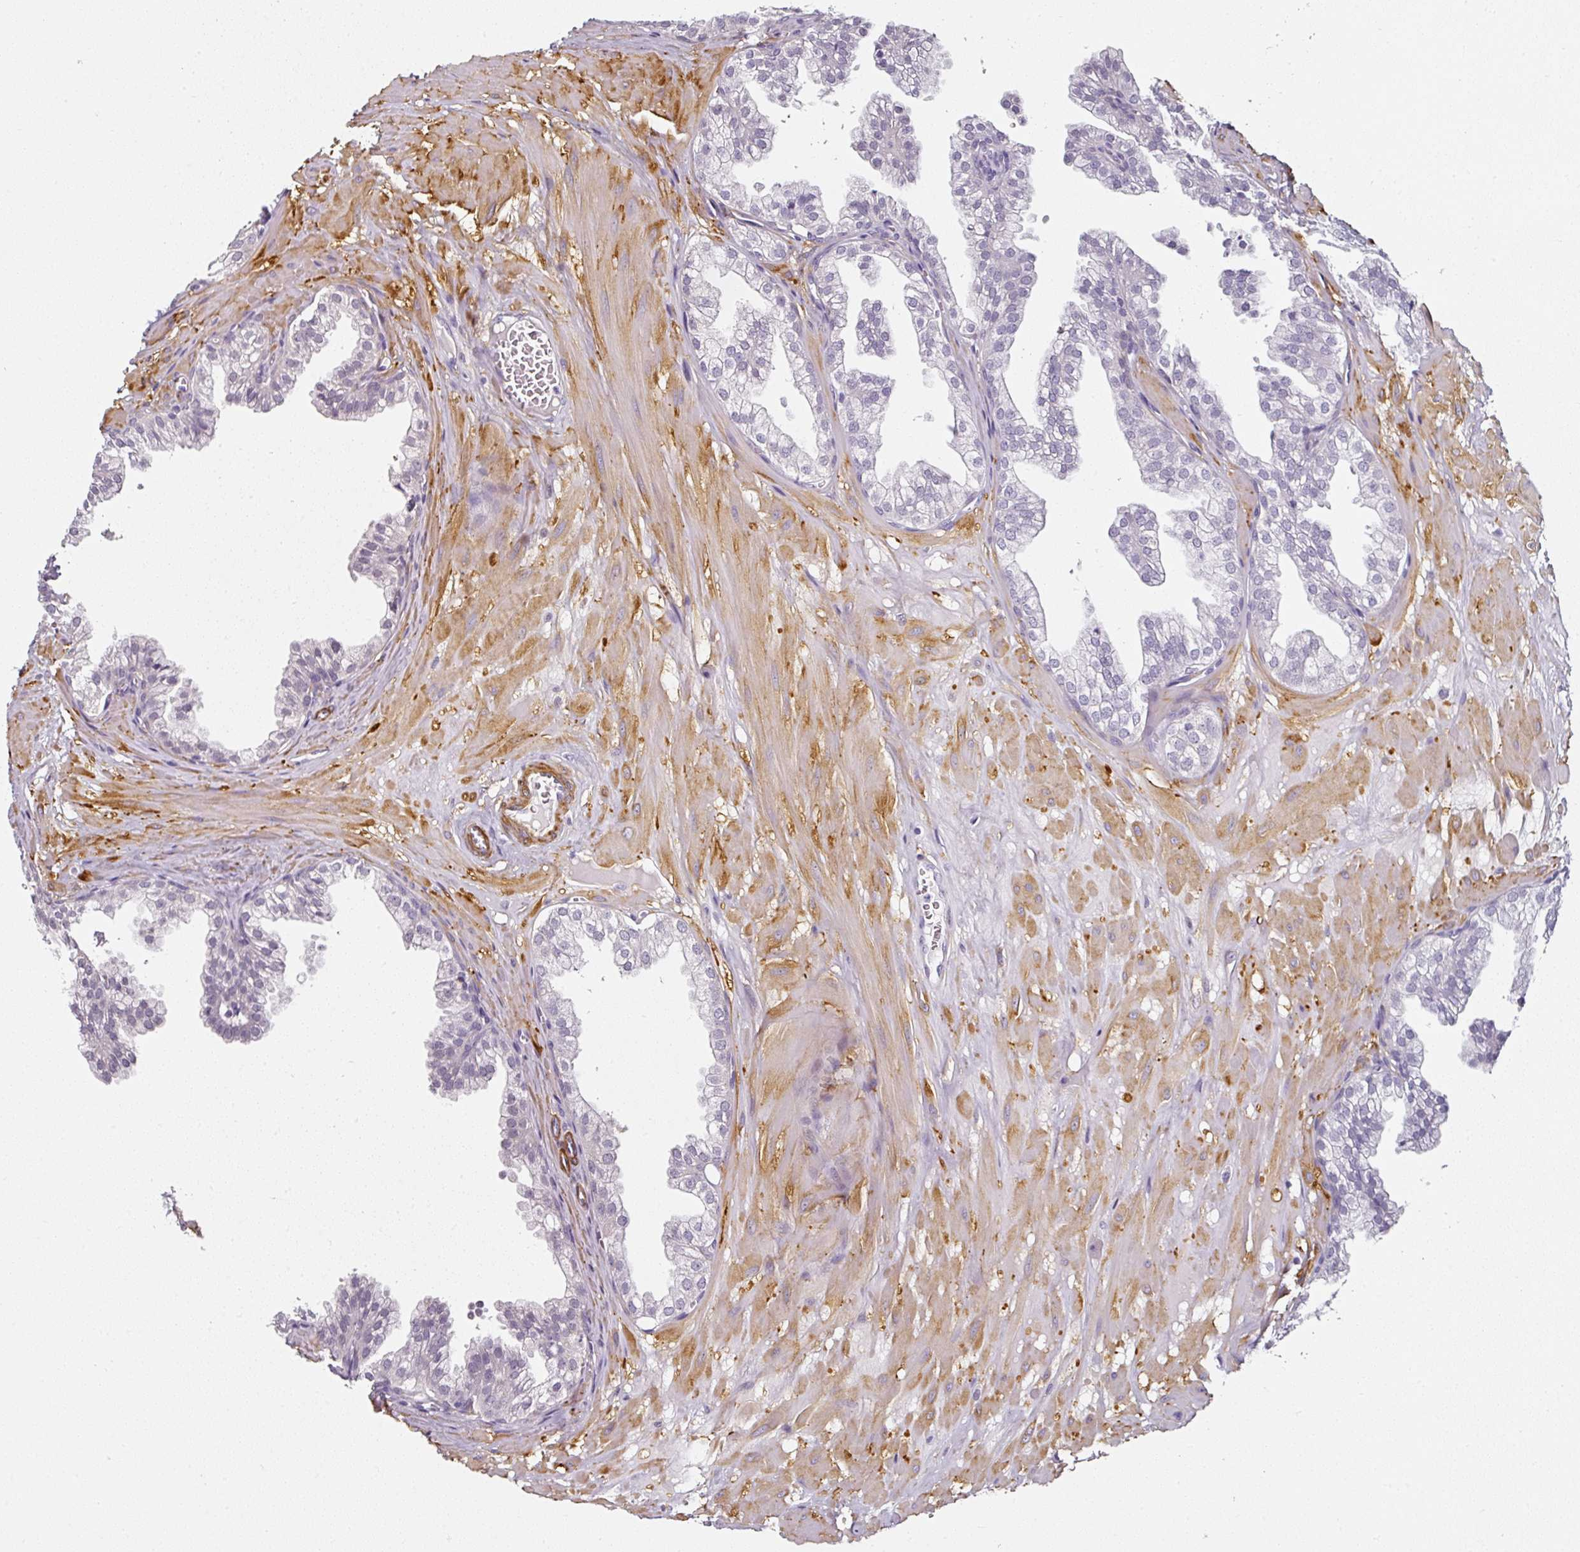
{"staining": {"intensity": "negative", "quantity": "none", "location": "none"}, "tissue": "prostate", "cell_type": "Glandular cells", "image_type": "normal", "snomed": [{"axis": "morphology", "description": "Normal tissue, NOS"}, {"axis": "topography", "description": "Prostate"}, {"axis": "topography", "description": "Peripheral nerve tissue"}], "caption": "This is an immunohistochemistry (IHC) image of normal human prostate. There is no expression in glandular cells.", "gene": "CAP2", "patient": {"sex": "male", "age": 55}}